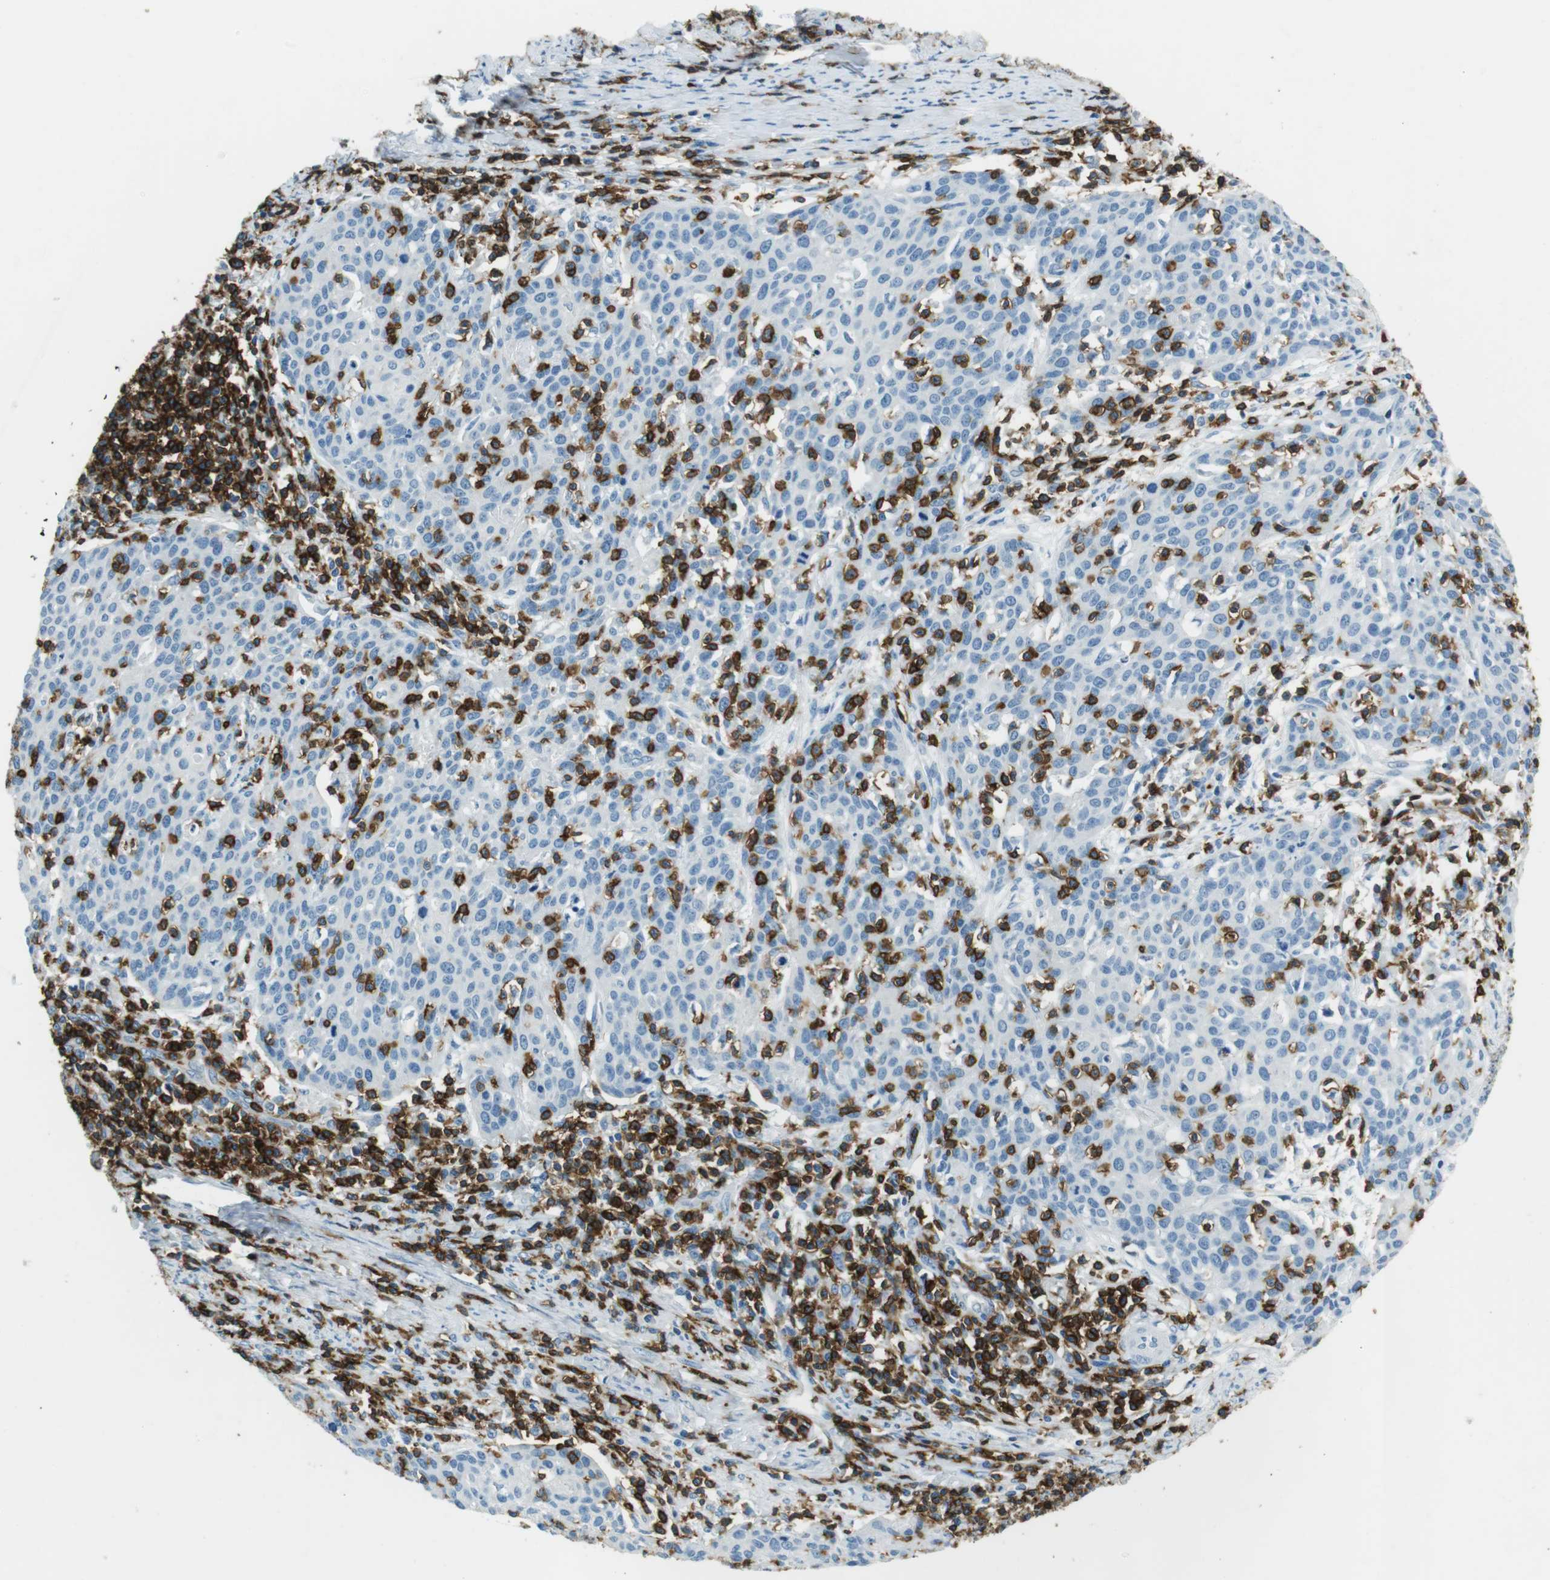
{"staining": {"intensity": "negative", "quantity": "none", "location": "none"}, "tissue": "cervical cancer", "cell_type": "Tumor cells", "image_type": "cancer", "snomed": [{"axis": "morphology", "description": "Squamous cell carcinoma, NOS"}, {"axis": "topography", "description": "Cervix"}], "caption": "DAB immunohistochemical staining of human cervical squamous cell carcinoma reveals no significant expression in tumor cells.", "gene": "LAT", "patient": {"sex": "female", "age": 38}}